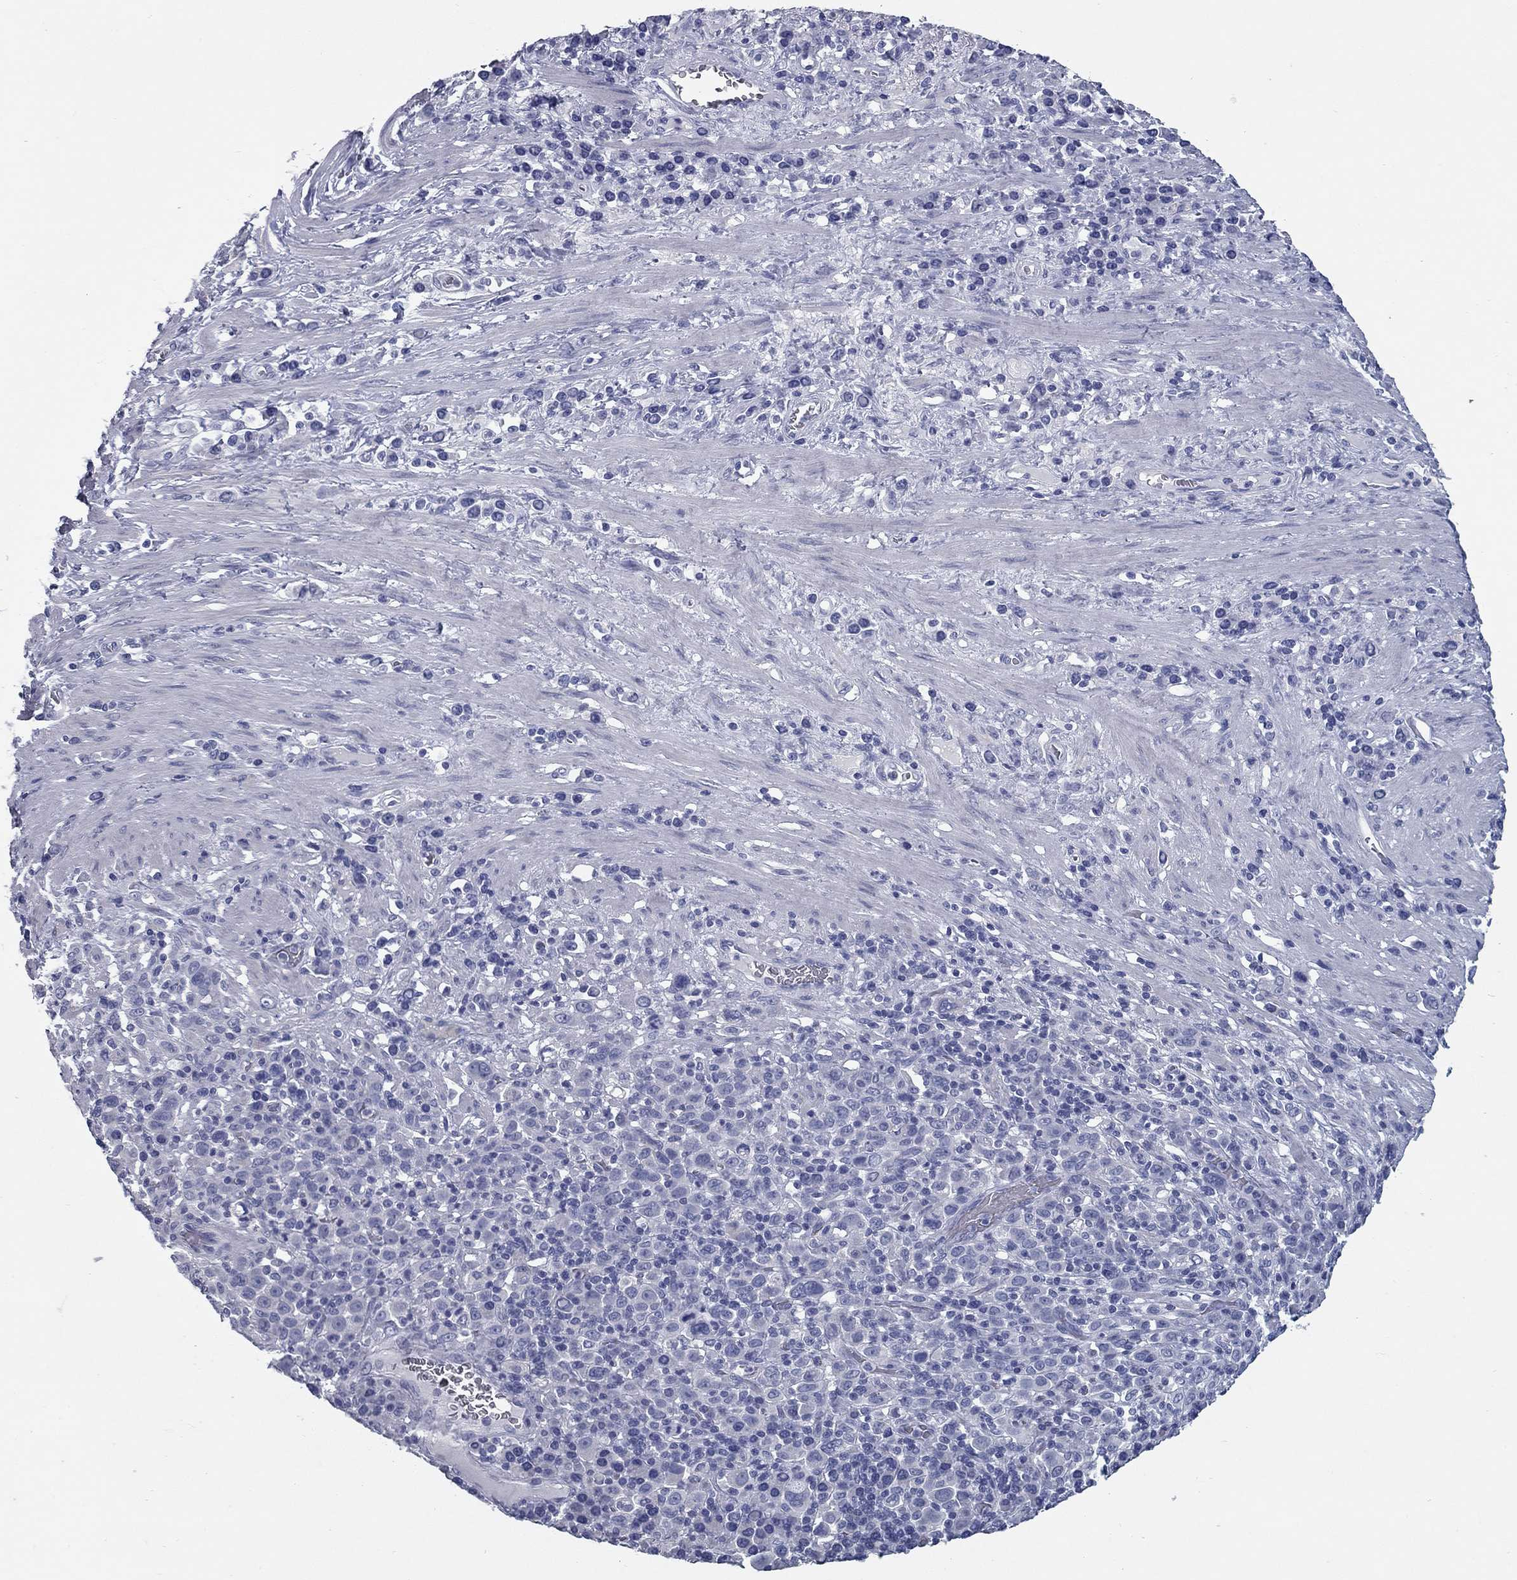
{"staining": {"intensity": "negative", "quantity": "none", "location": "none"}, "tissue": "stomach cancer", "cell_type": "Tumor cells", "image_type": "cancer", "snomed": [{"axis": "morphology", "description": "Adenocarcinoma, NOS"}, {"axis": "topography", "description": "Stomach, upper"}], "caption": "Tumor cells show no significant staining in stomach cancer (adenocarcinoma).", "gene": "KIRREL2", "patient": {"sex": "male", "age": 75}}